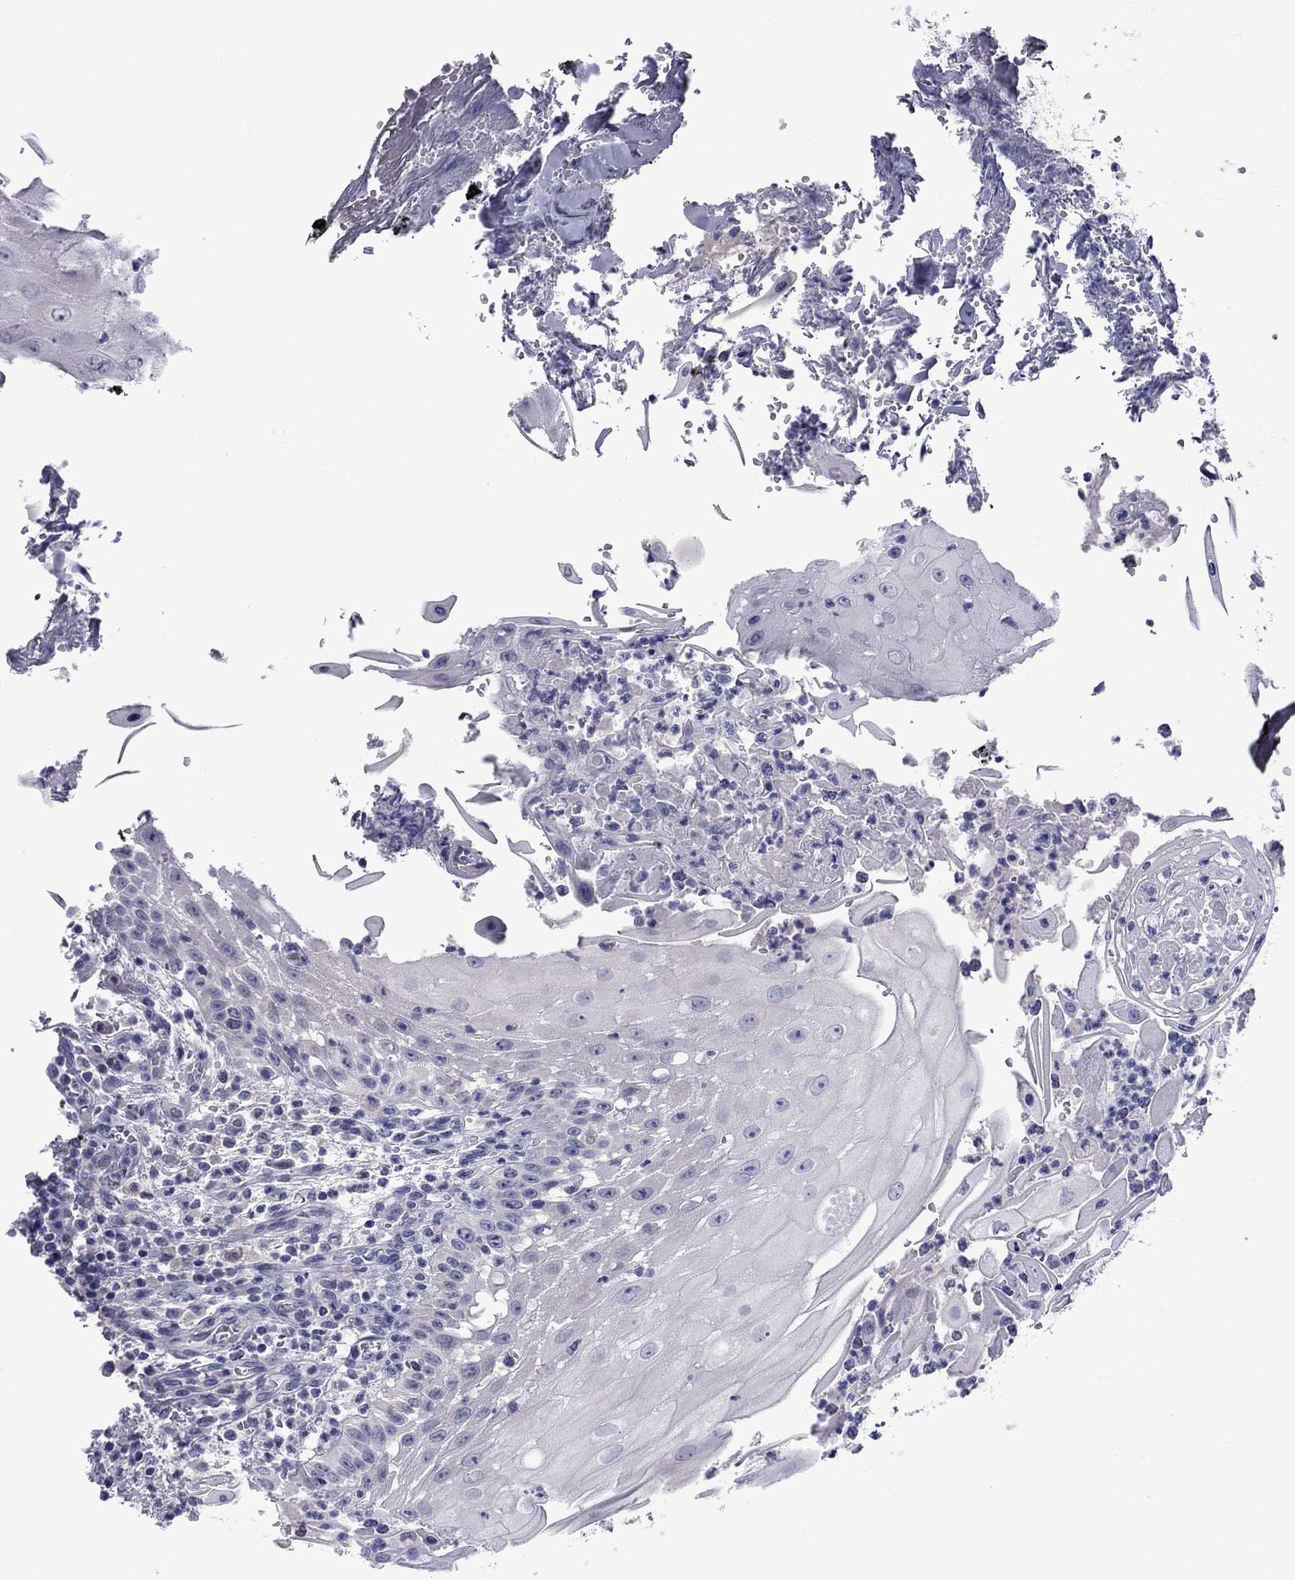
{"staining": {"intensity": "negative", "quantity": "none", "location": "none"}, "tissue": "head and neck cancer", "cell_type": "Tumor cells", "image_type": "cancer", "snomed": [{"axis": "morphology", "description": "Squamous cell carcinoma, NOS"}, {"axis": "topography", "description": "Oral tissue"}, {"axis": "topography", "description": "Head-Neck"}], "caption": "This image is of head and neck cancer stained with immunohistochemistry (IHC) to label a protein in brown with the nuclei are counter-stained blue. There is no positivity in tumor cells.", "gene": "EPPIN", "patient": {"sex": "male", "age": 58}}